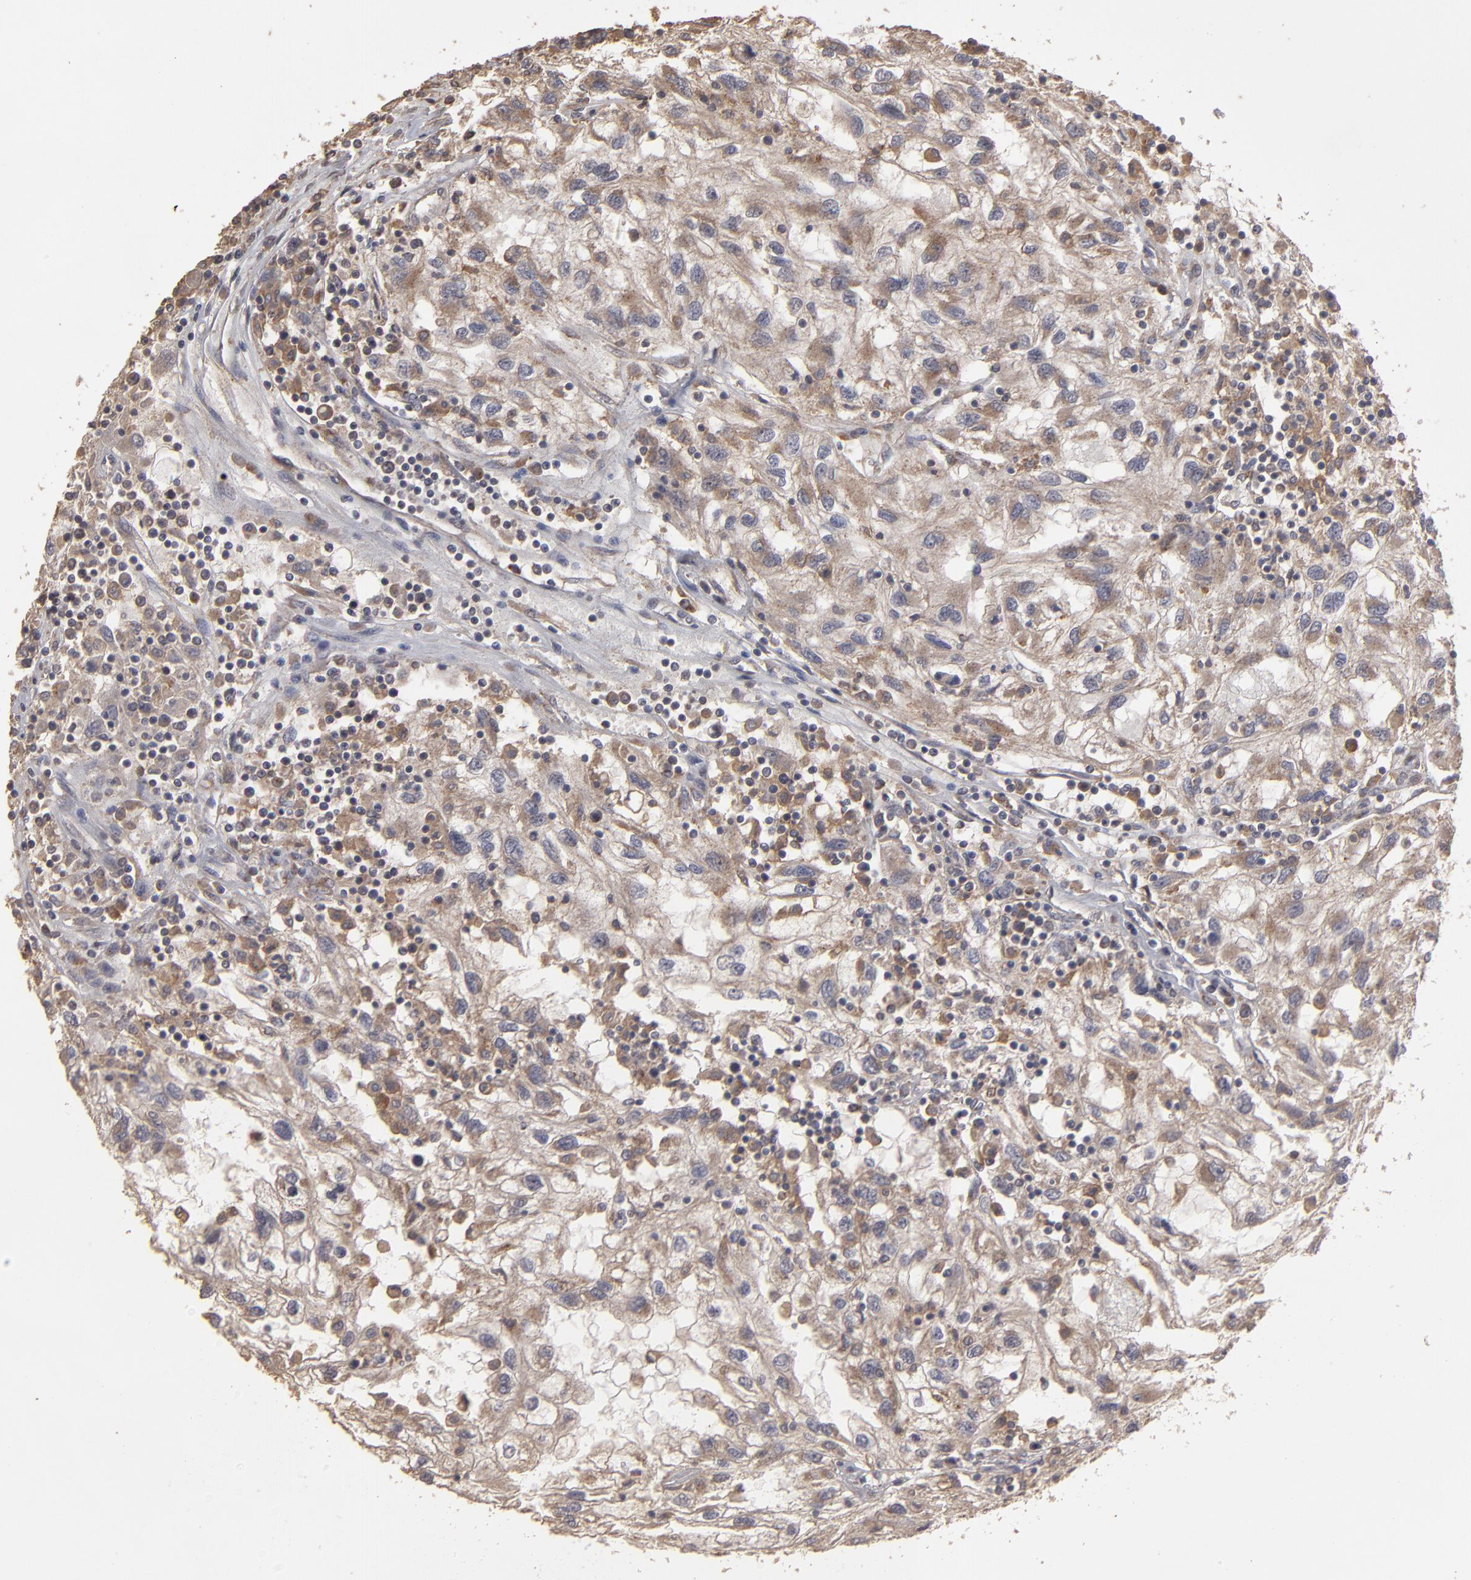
{"staining": {"intensity": "weak", "quantity": ">75%", "location": "cytoplasmic/membranous"}, "tissue": "renal cancer", "cell_type": "Tumor cells", "image_type": "cancer", "snomed": [{"axis": "morphology", "description": "Normal tissue, NOS"}, {"axis": "morphology", "description": "Adenocarcinoma, NOS"}, {"axis": "topography", "description": "Kidney"}], "caption": "Tumor cells display low levels of weak cytoplasmic/membranous expression in approximately >75% of cells in human renal adenocarcinoma.", "gene": "MMP2", "patient": {"sex": "male", "age": 71}}